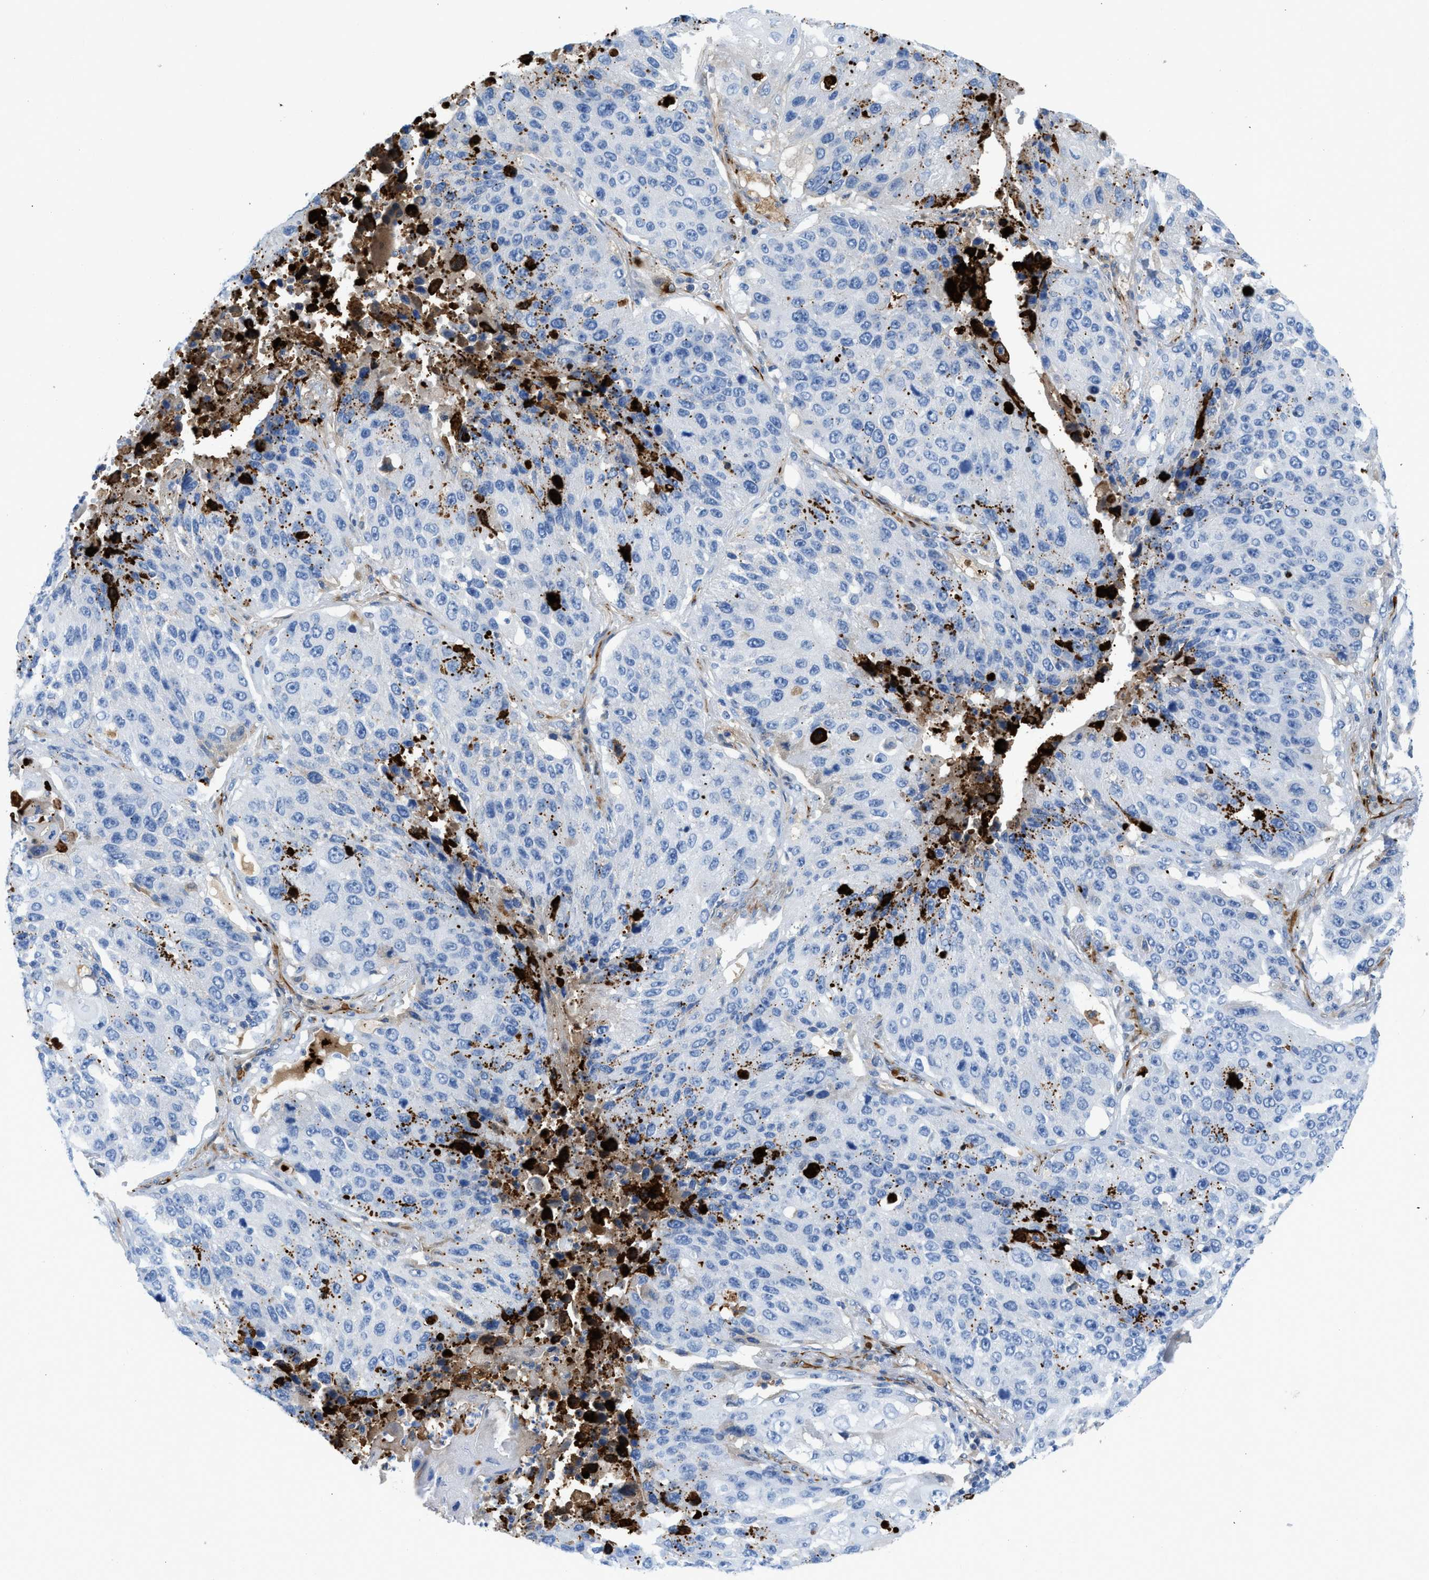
{"staining": {"intensity": "negative", "quantity": "none", "location": "none"}, "tissue": "lung cancer", "cell_type": "Tumor cells", "image_type": "cancer", "snomed": [{"axis": "morphology", "description": "Squamous cell carcinoma, NOS"}, {"axis": "topography", "description": "Lung"}], "caption": "Tumor cells are negative for protein expression in human squamous cell carcinoma (lung).", "gene": "XCR1", "patient": {"sex": "male", "age": 61}}